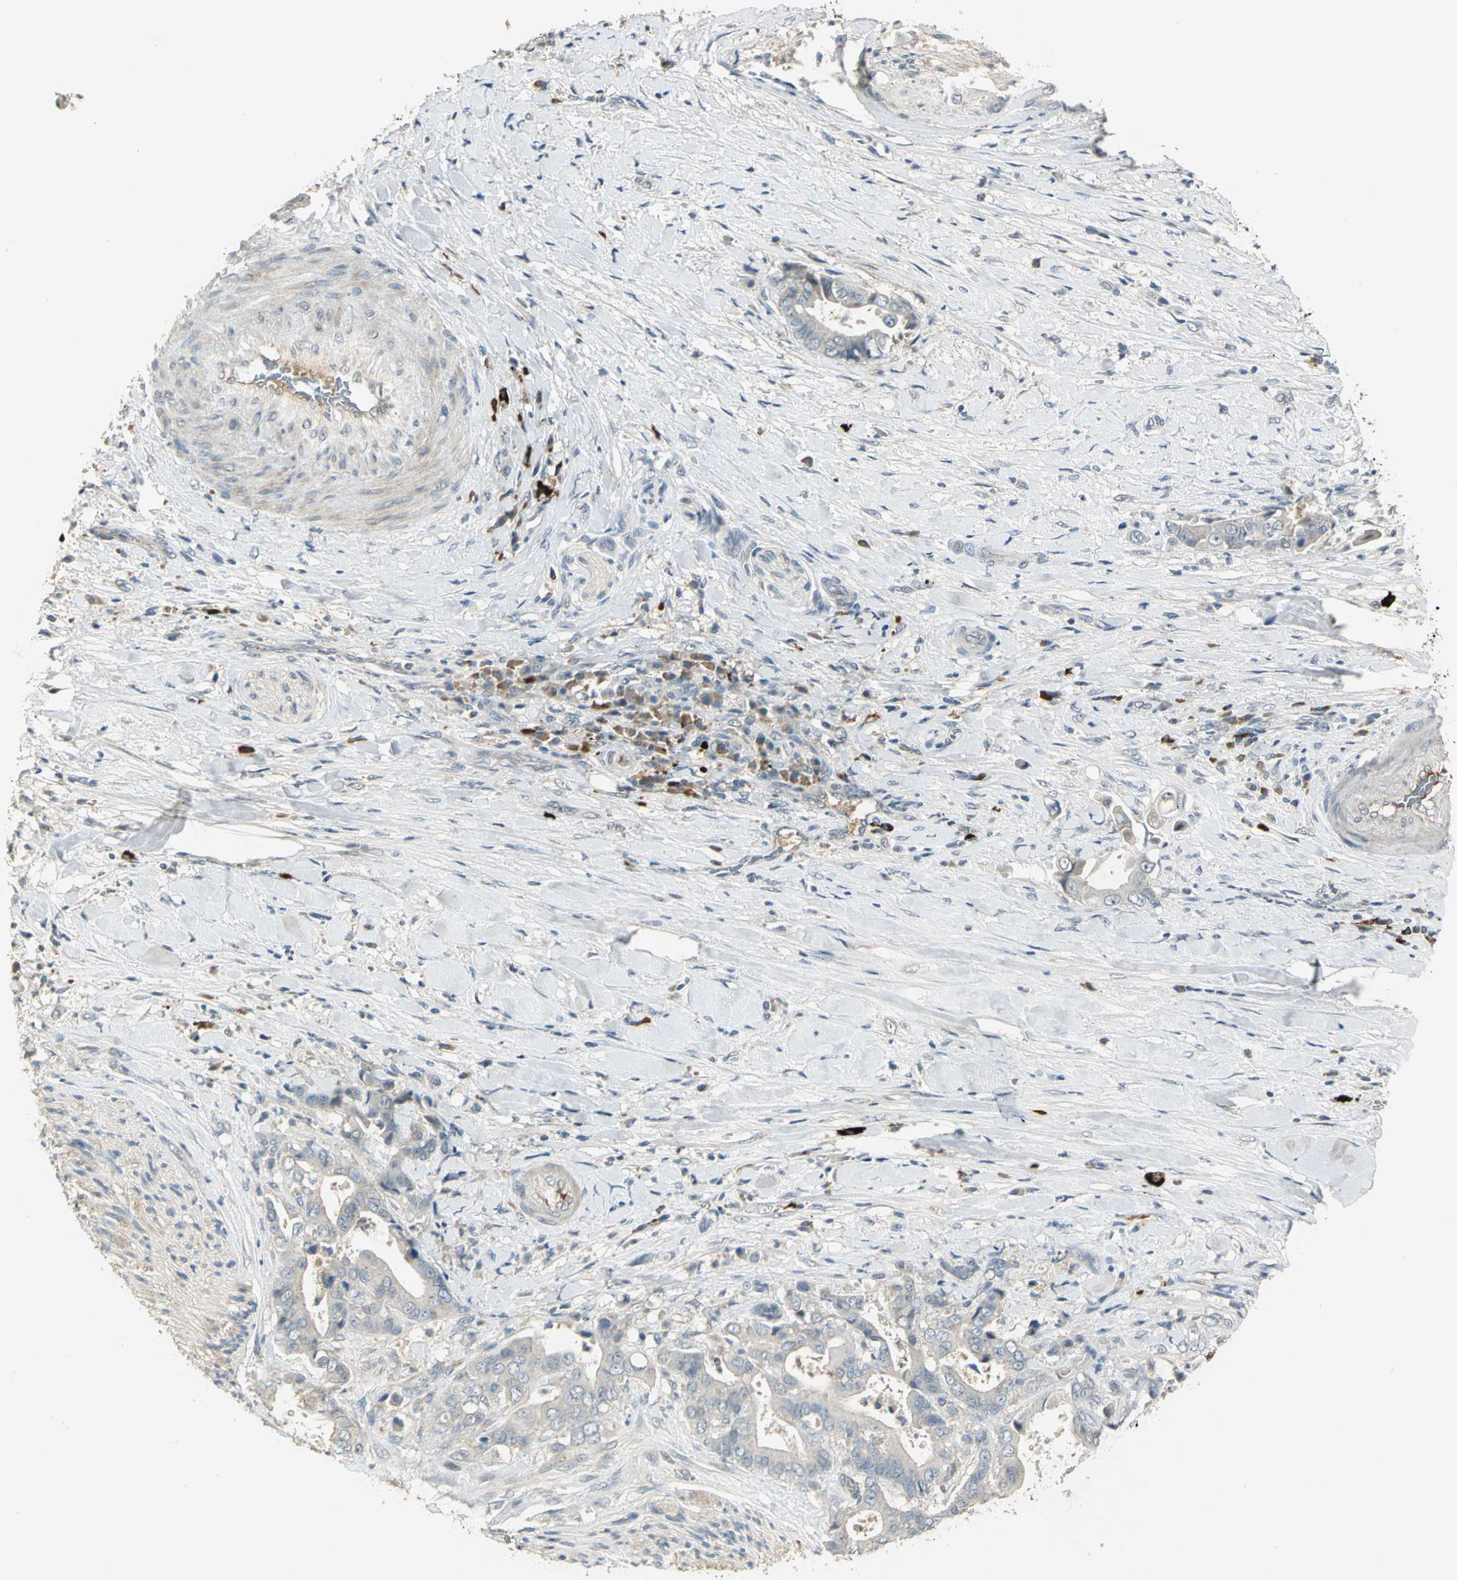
{"staining": {"intensity": "negative", "quantity": "none", "location": "none"}, "tissue": "liver cancer", "cell_type": "Tumor cells", "image_type": "cancer", "snomed": [{"axis": "morphology", "description": "Cholangiocarcinoma"}, {"axis": "topography", "description": "Liver"}], "caption": "IHC of human cholangiocarcinoma (liver) demonstrates no positivity in tumor cells.", "gene": "PROC", "patient": {"sex": "male", "age": 58}}